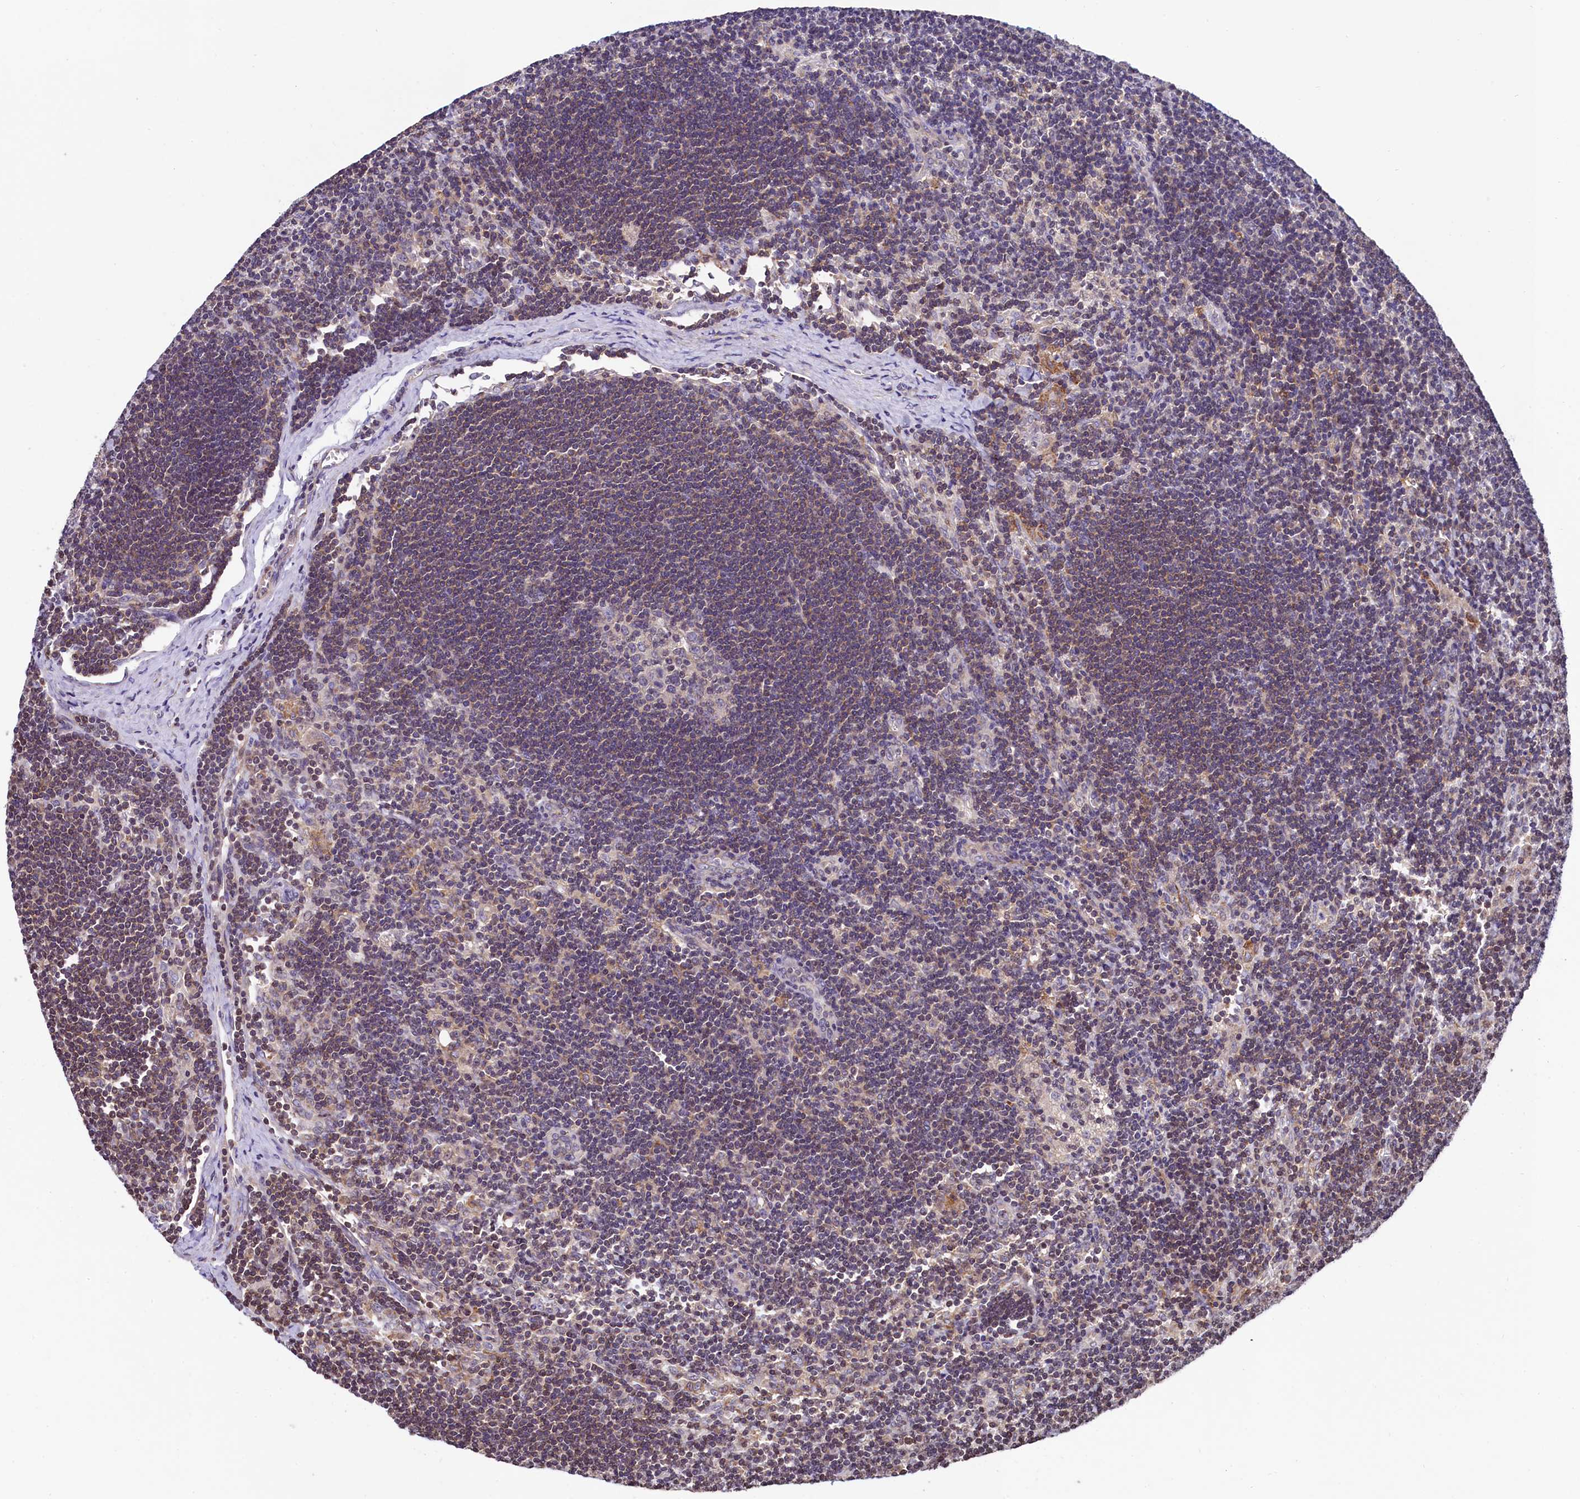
{"staining": {"intensity": "negative", "quantity": "none", "location": "none"}, "tissue": "lymph node", "cell_type": "Germinal center cells", "image_type": "normal", "snomed": [{"axis": "morphology", "description": "Normal tissue, NOS"}, {"axis": "topography", "description": "Lymph node"}], "caption": "Immunohistochemical staining of normal lymph node shows no significant expression in germinal center cells.", "gene": "ZNF2", "patient": {"sex": "male", "age": 24}}